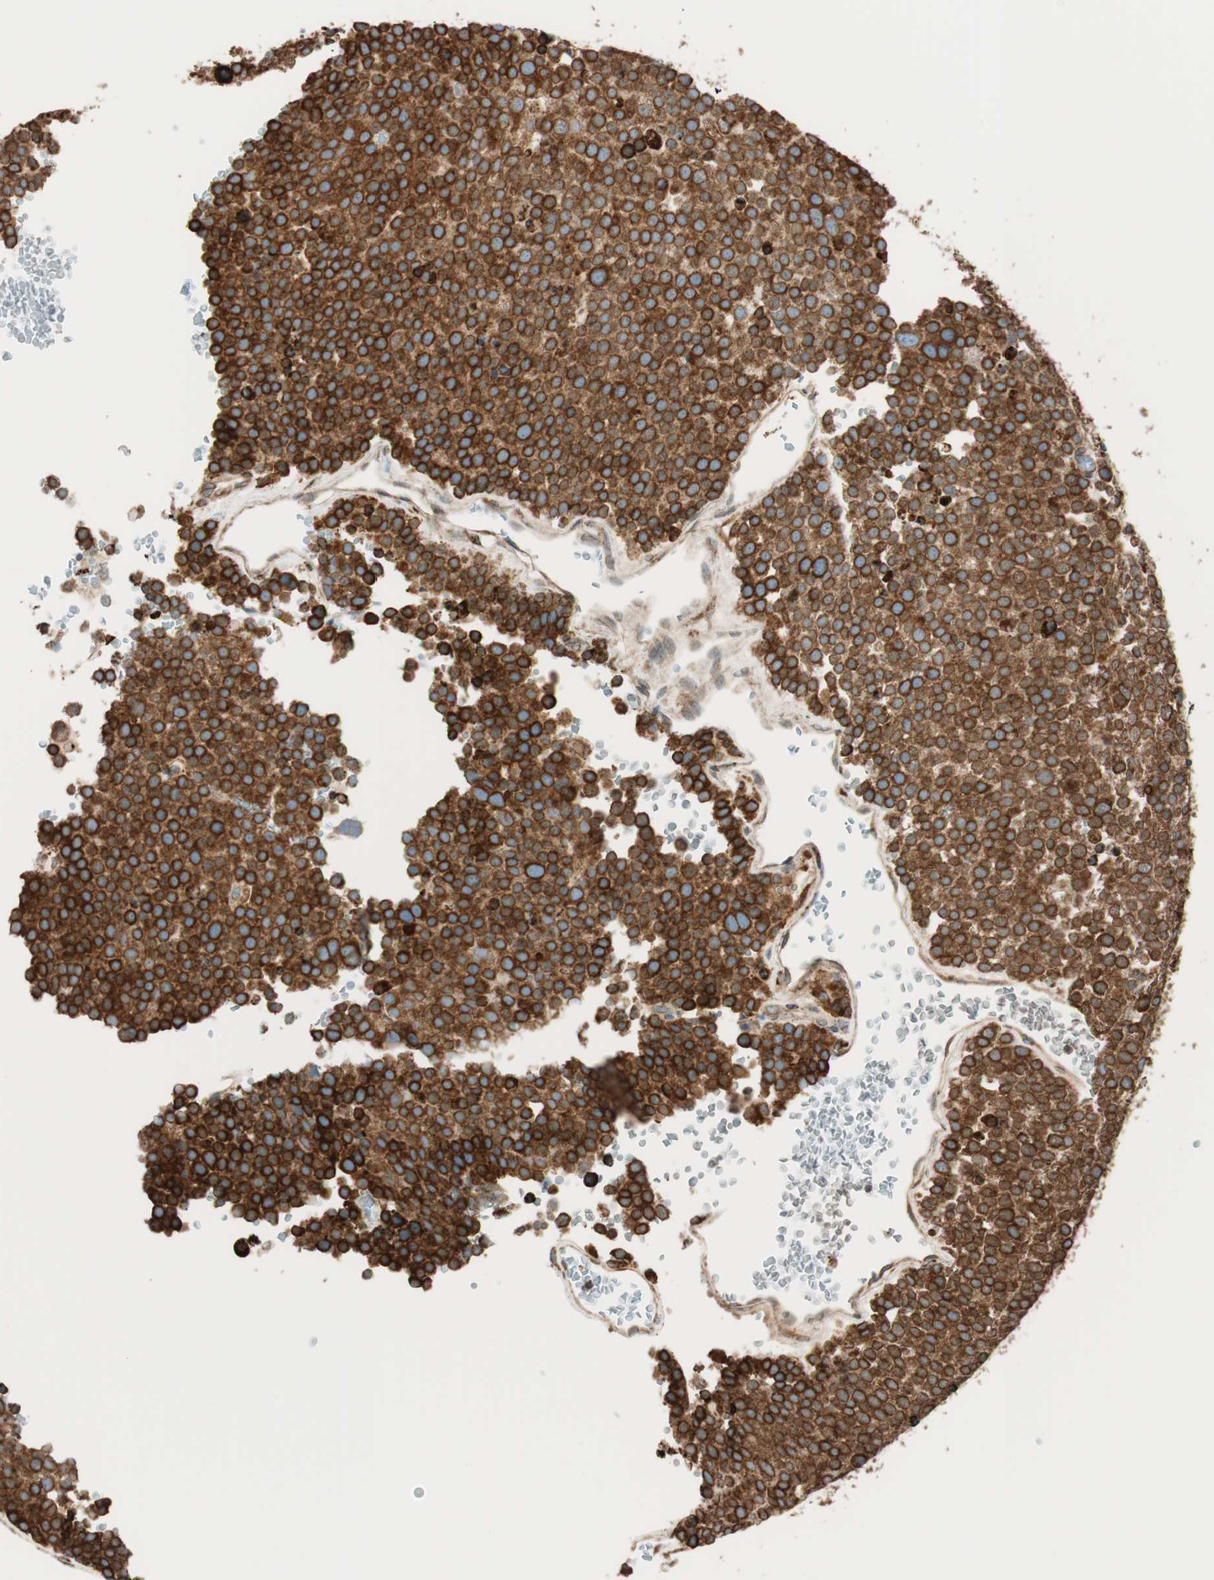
{"staining": {"intensity": "strong", "quantity": ">75%", "location": "cytoplasmic/membranous"}, "tissue": "testis cancer", "cell_type": "Tumor cells", "image_type": "cancer", "snomed": [{"axis": "morphology", "description": "Seminoma, NOS"}, {"axis": "topography", "description": "Testis"}], "caption": "Immunohistochemistry image of testis seminoma stained for a protein (brown), which displays high levels of strong cytoplasmic/membranous staining in approximately >75% of tumor cells.", "gene": "PRKCSH", "patient": {"sex": "male", "age": 71}}